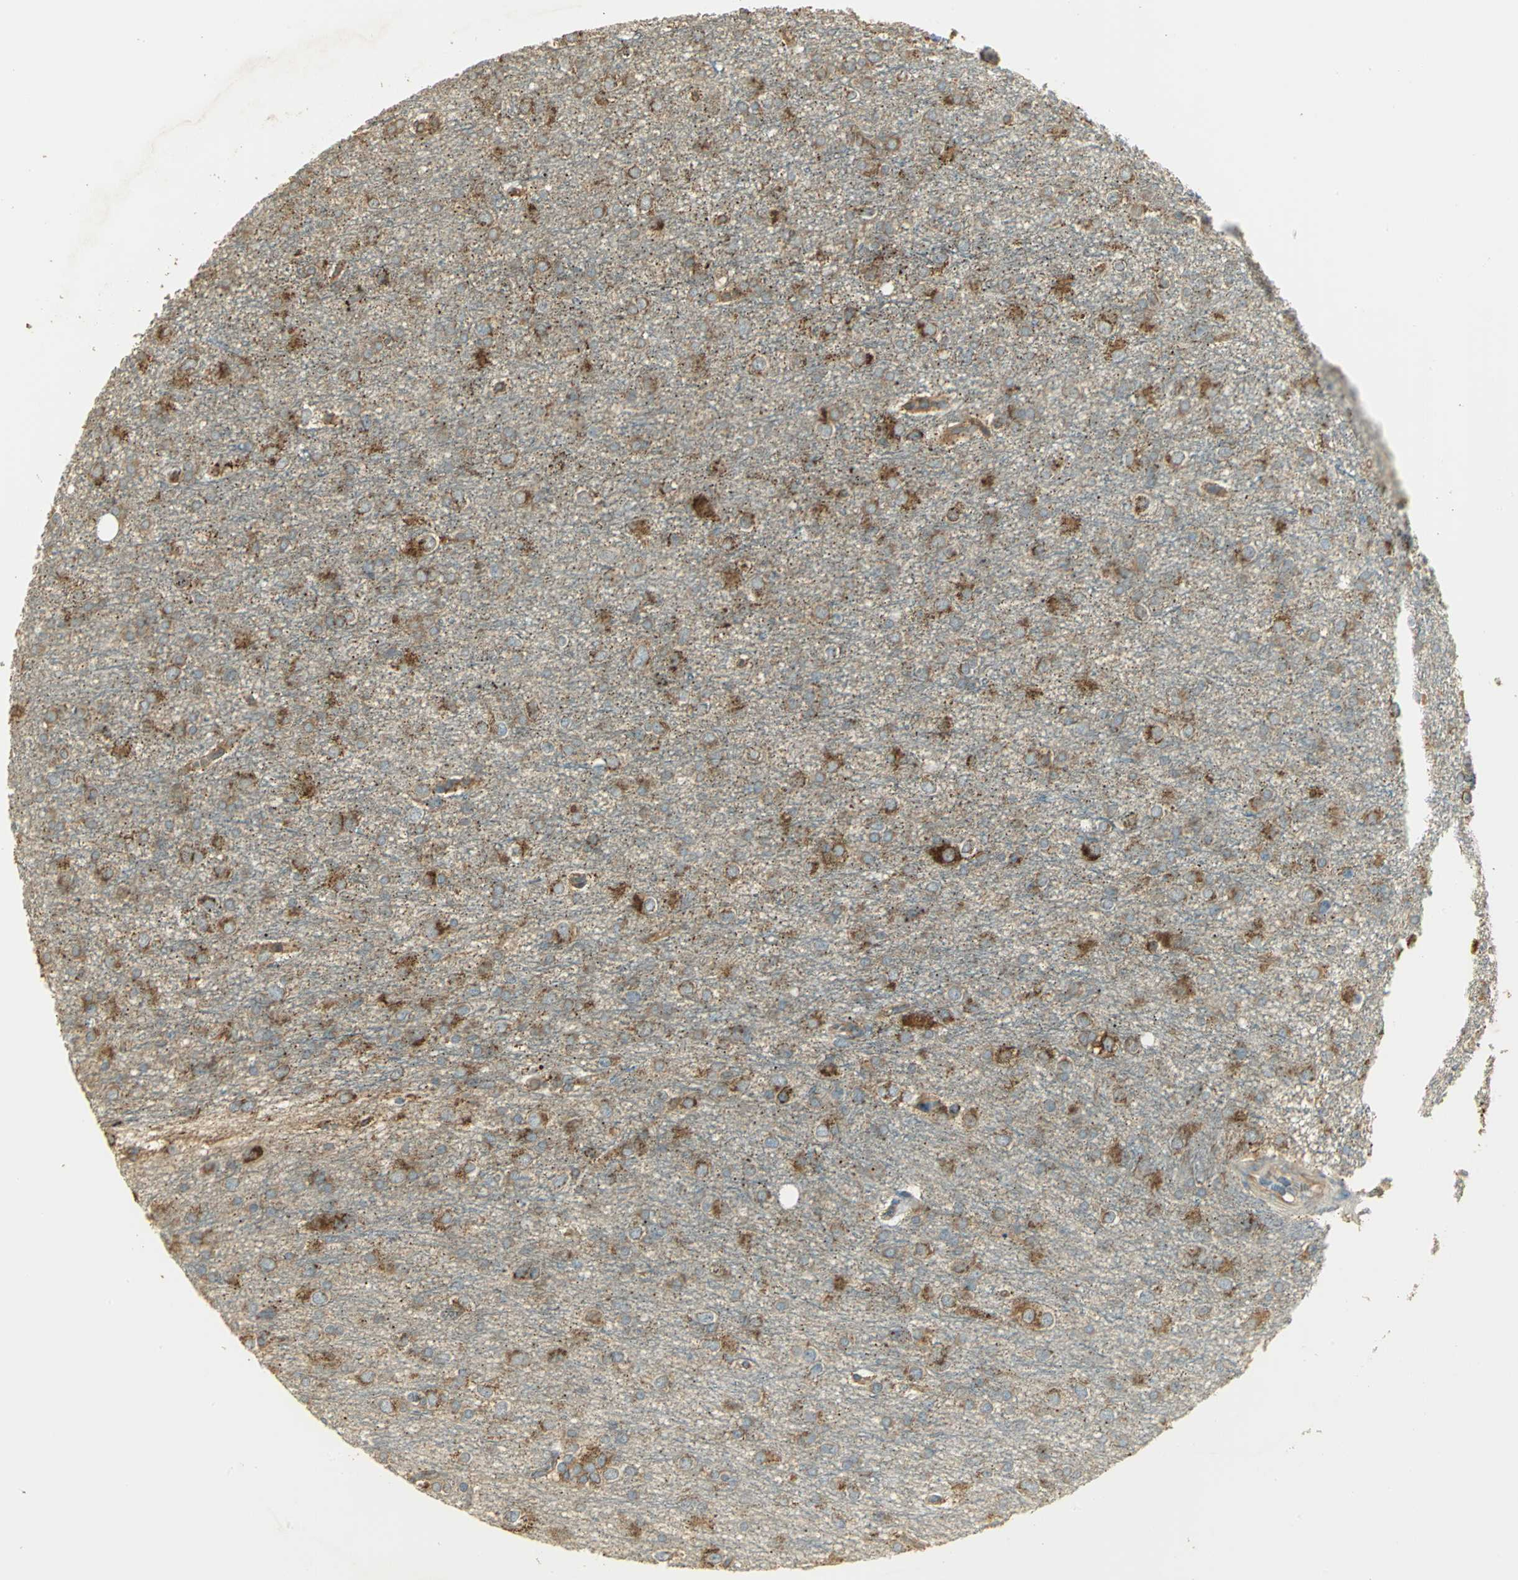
{"staining": {"intensity": "moderate", "quantity": ">75%", "location": "cytoplasmic/membranous"}, "tissue": "glioma", "cell_type": "Tumor cells", "image_type": "cancer", "snomed": [{"axis": "morphology", "description": "Glioma, malignant, Low grade"}, {"axis": "topography", "description": "Brain"}], "caption": "Immunohistochemistry (IHC) photomicrograph of neoplastic tissue: human malignant low-grade glioma stained using immunohistochemistry exhibits medium levels of moderate protein expression localized specifically in the cytoplasmic/membranous of tumor cells, appearing as a cytoplasmic/membranous brown color.", "gene": "RARS1", "patient": {"sex": "male", "age": 42}}